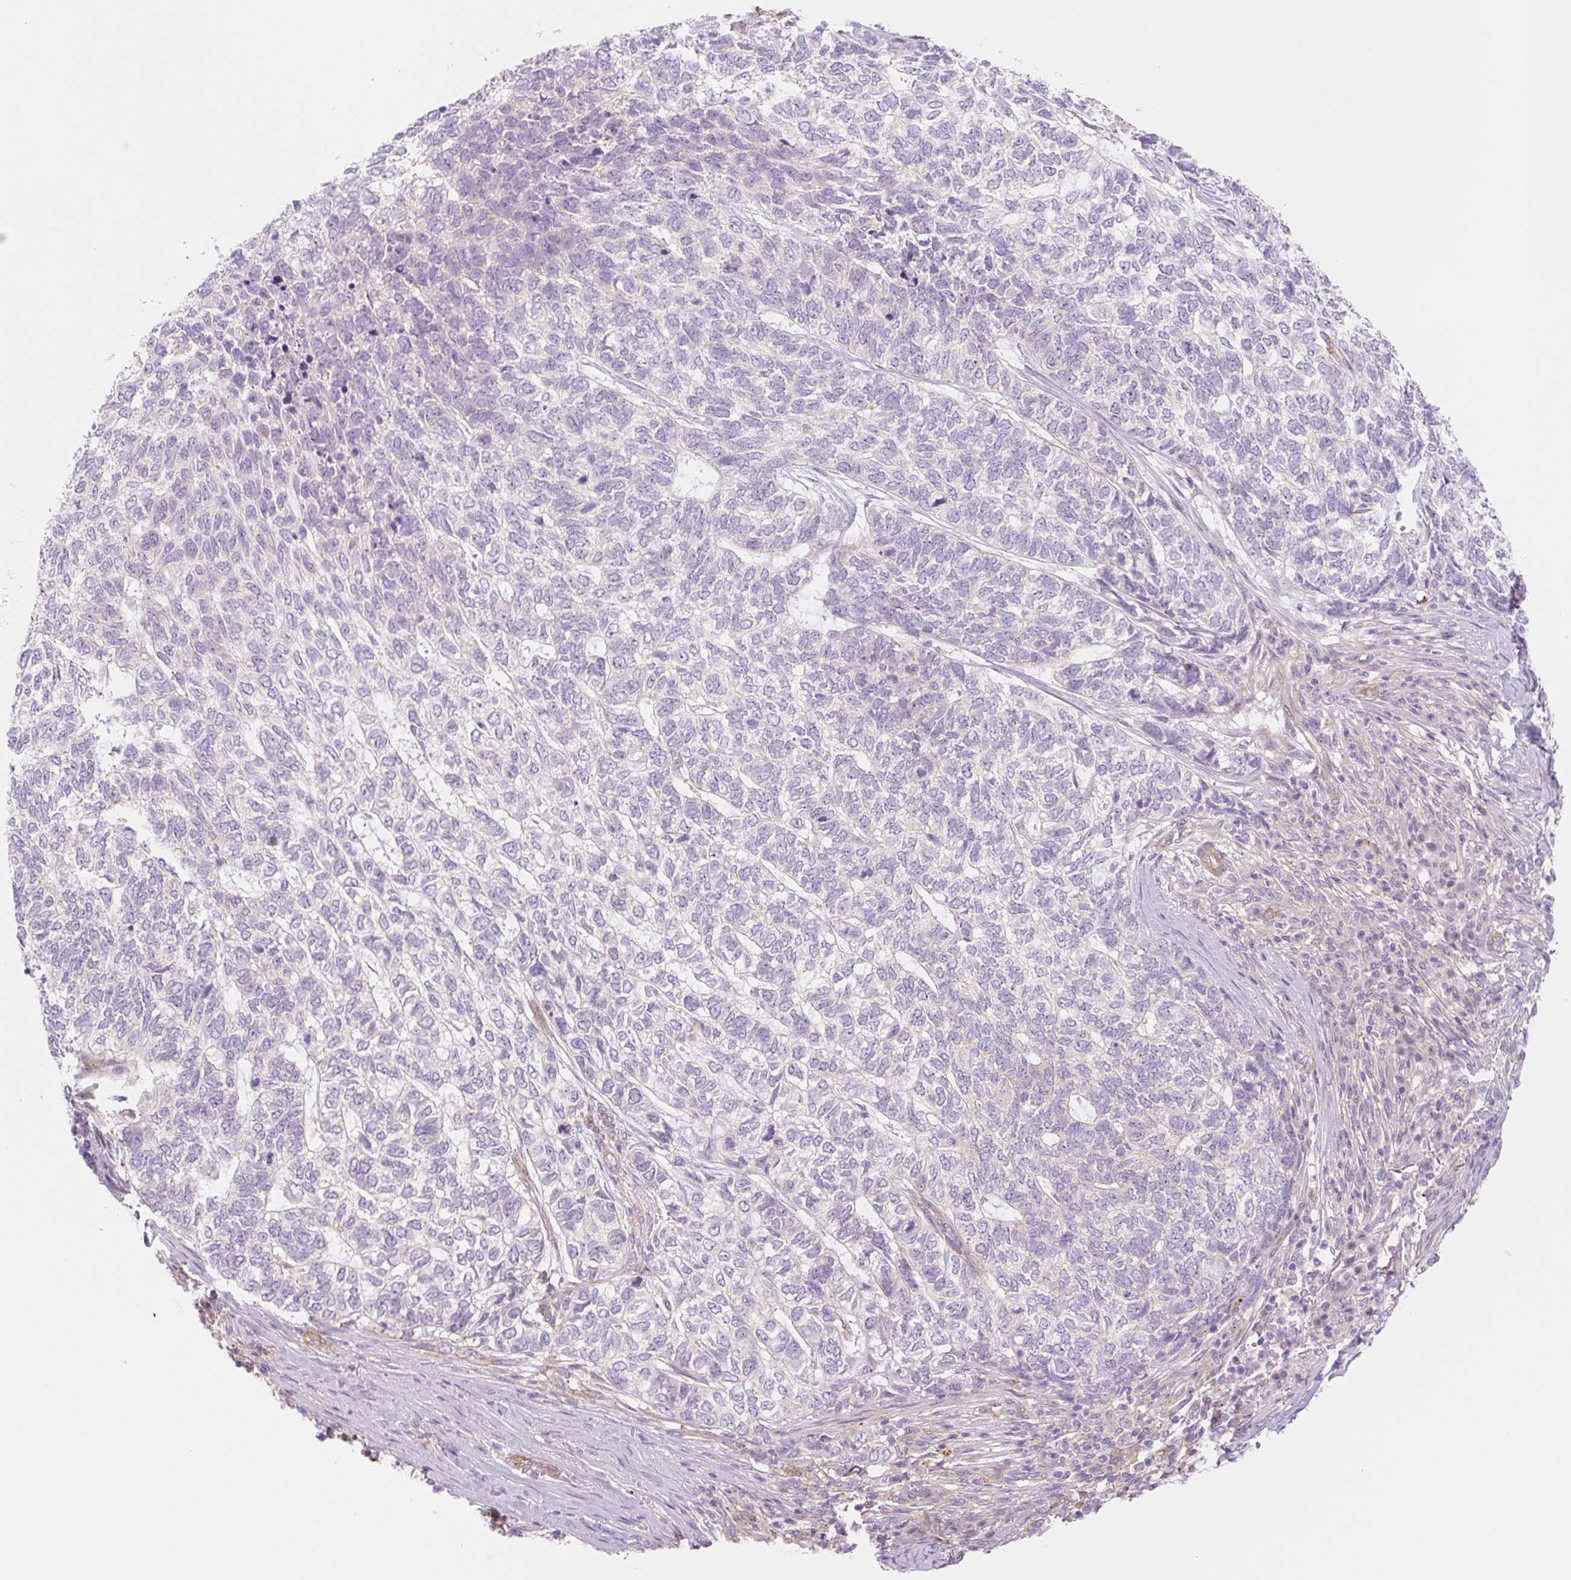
{"staining": {"intensity": "negative", "quantity": "none", "location": "none"}, "tissue": "skin cancer", "cell_type": "Tumor cells", "image_type": "cancer", "snomed": [{"axis": "morphology", "description": "Basal cell carcinoma"}, {"axis": "topography", "description": "Skin"}], "caption": "Immunohistochemistry of skin cancer exhibits no positivity in tumor cells. (DAB immunohistochemistry, high magnification).", "gene": "NLRP5", "patient": {"sex": "female", "age": 65}}